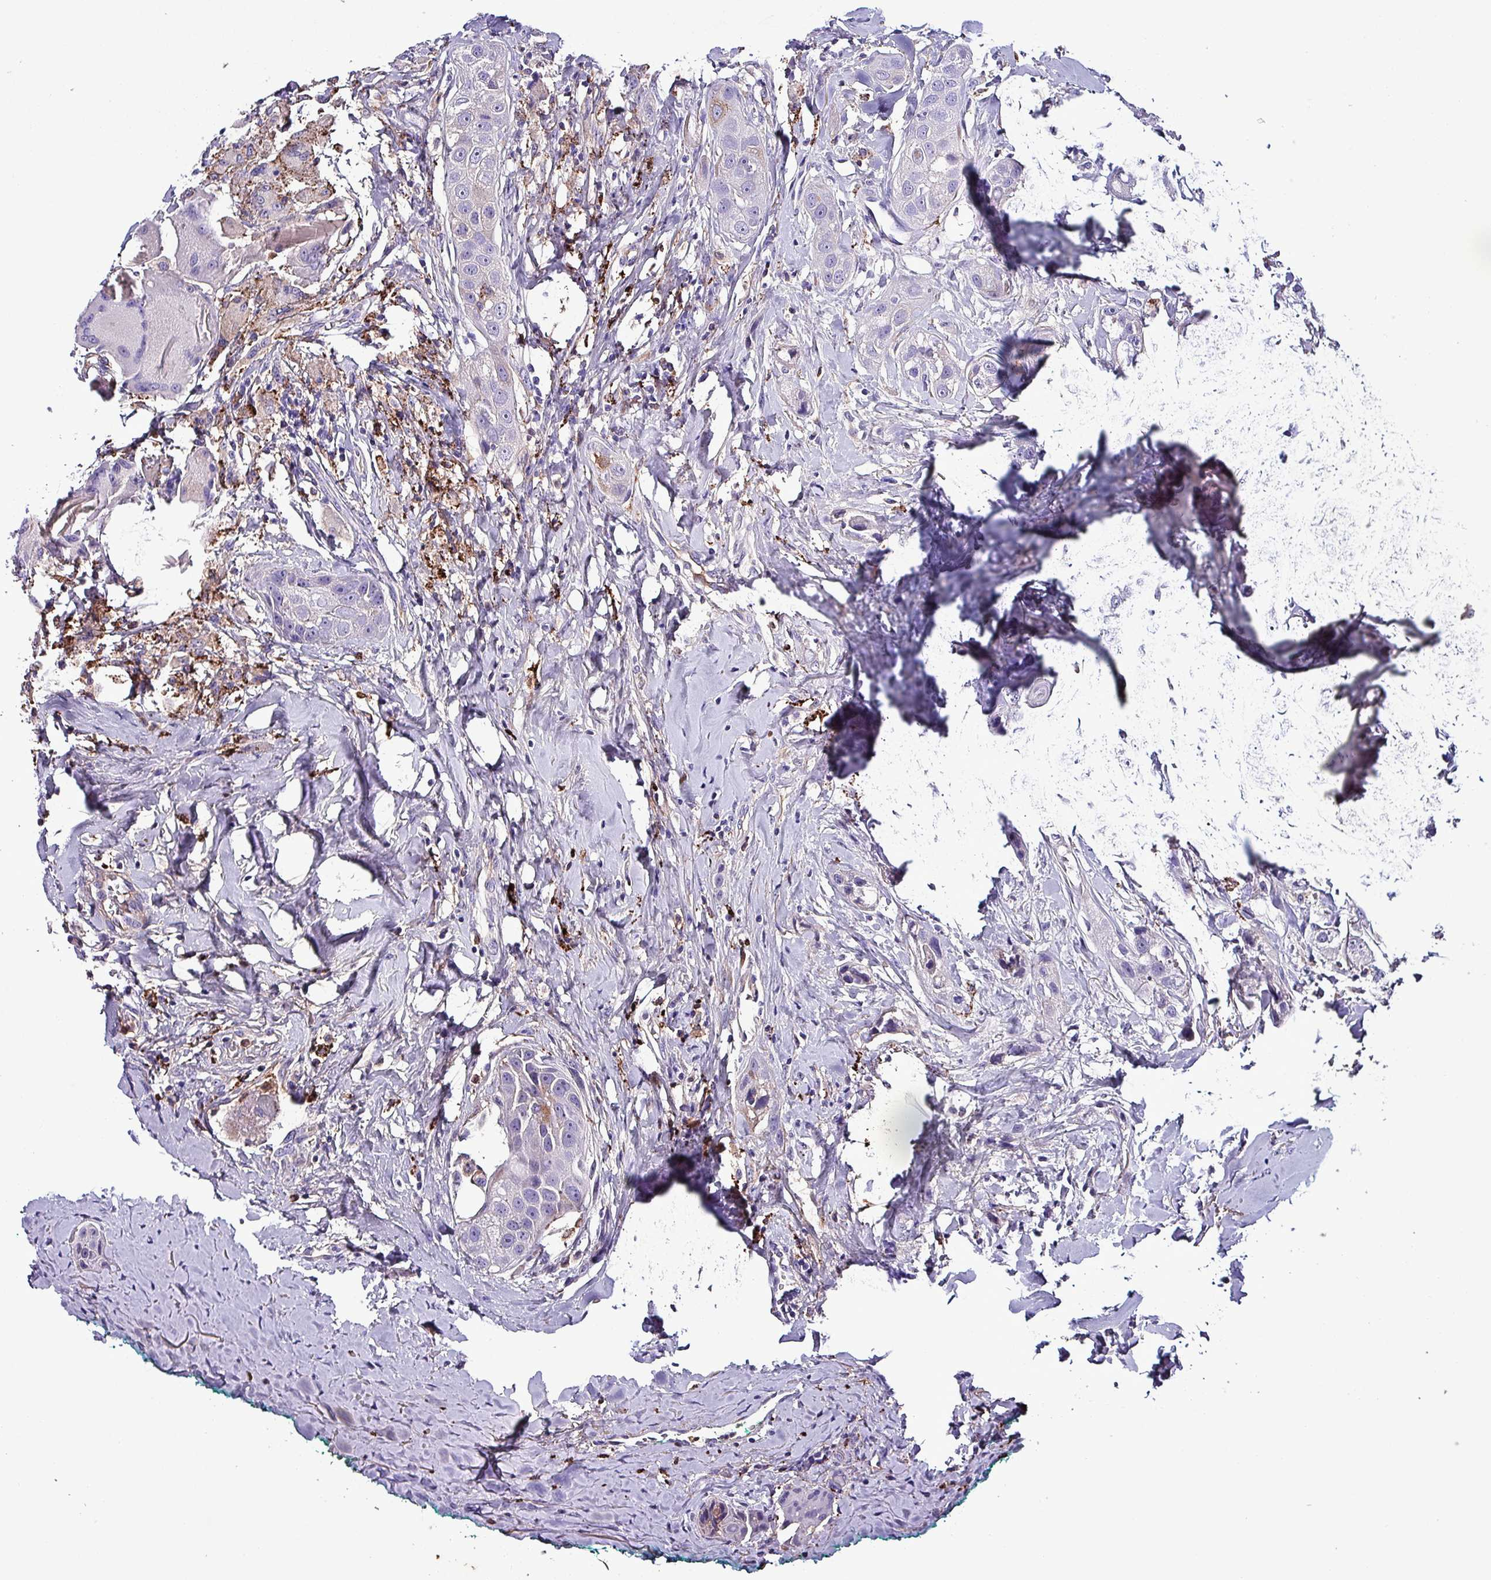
{"staining": {"intensity": "negative", "quantity": "none", "location": "none"}, "tissue": "head and neck cancer", "cell_type": "Tumor cells", "image_type": "cancer", "snomed": [{"axis": "morphology", "description": "Normal tissue, NOS"}, {"axis": "morphology", "description": "Squamous cell carcinoma, NOS"}, {"axis": "topography", "description": "Skeletal muscle"}, {"axis": "topography", "description": "Head-Neck"}], "caption": "Immunohistochemistry histopathology image of neoplastic tissue: squamous cell carcinoma (head and neck) stained with DAB displays no significant protein positivity in tumor cells. (Brightfield microscopy of DAB immunohistochemistry at high magnification).", "gene": "HP", "patient": {"sex": "male", "age": 51}}